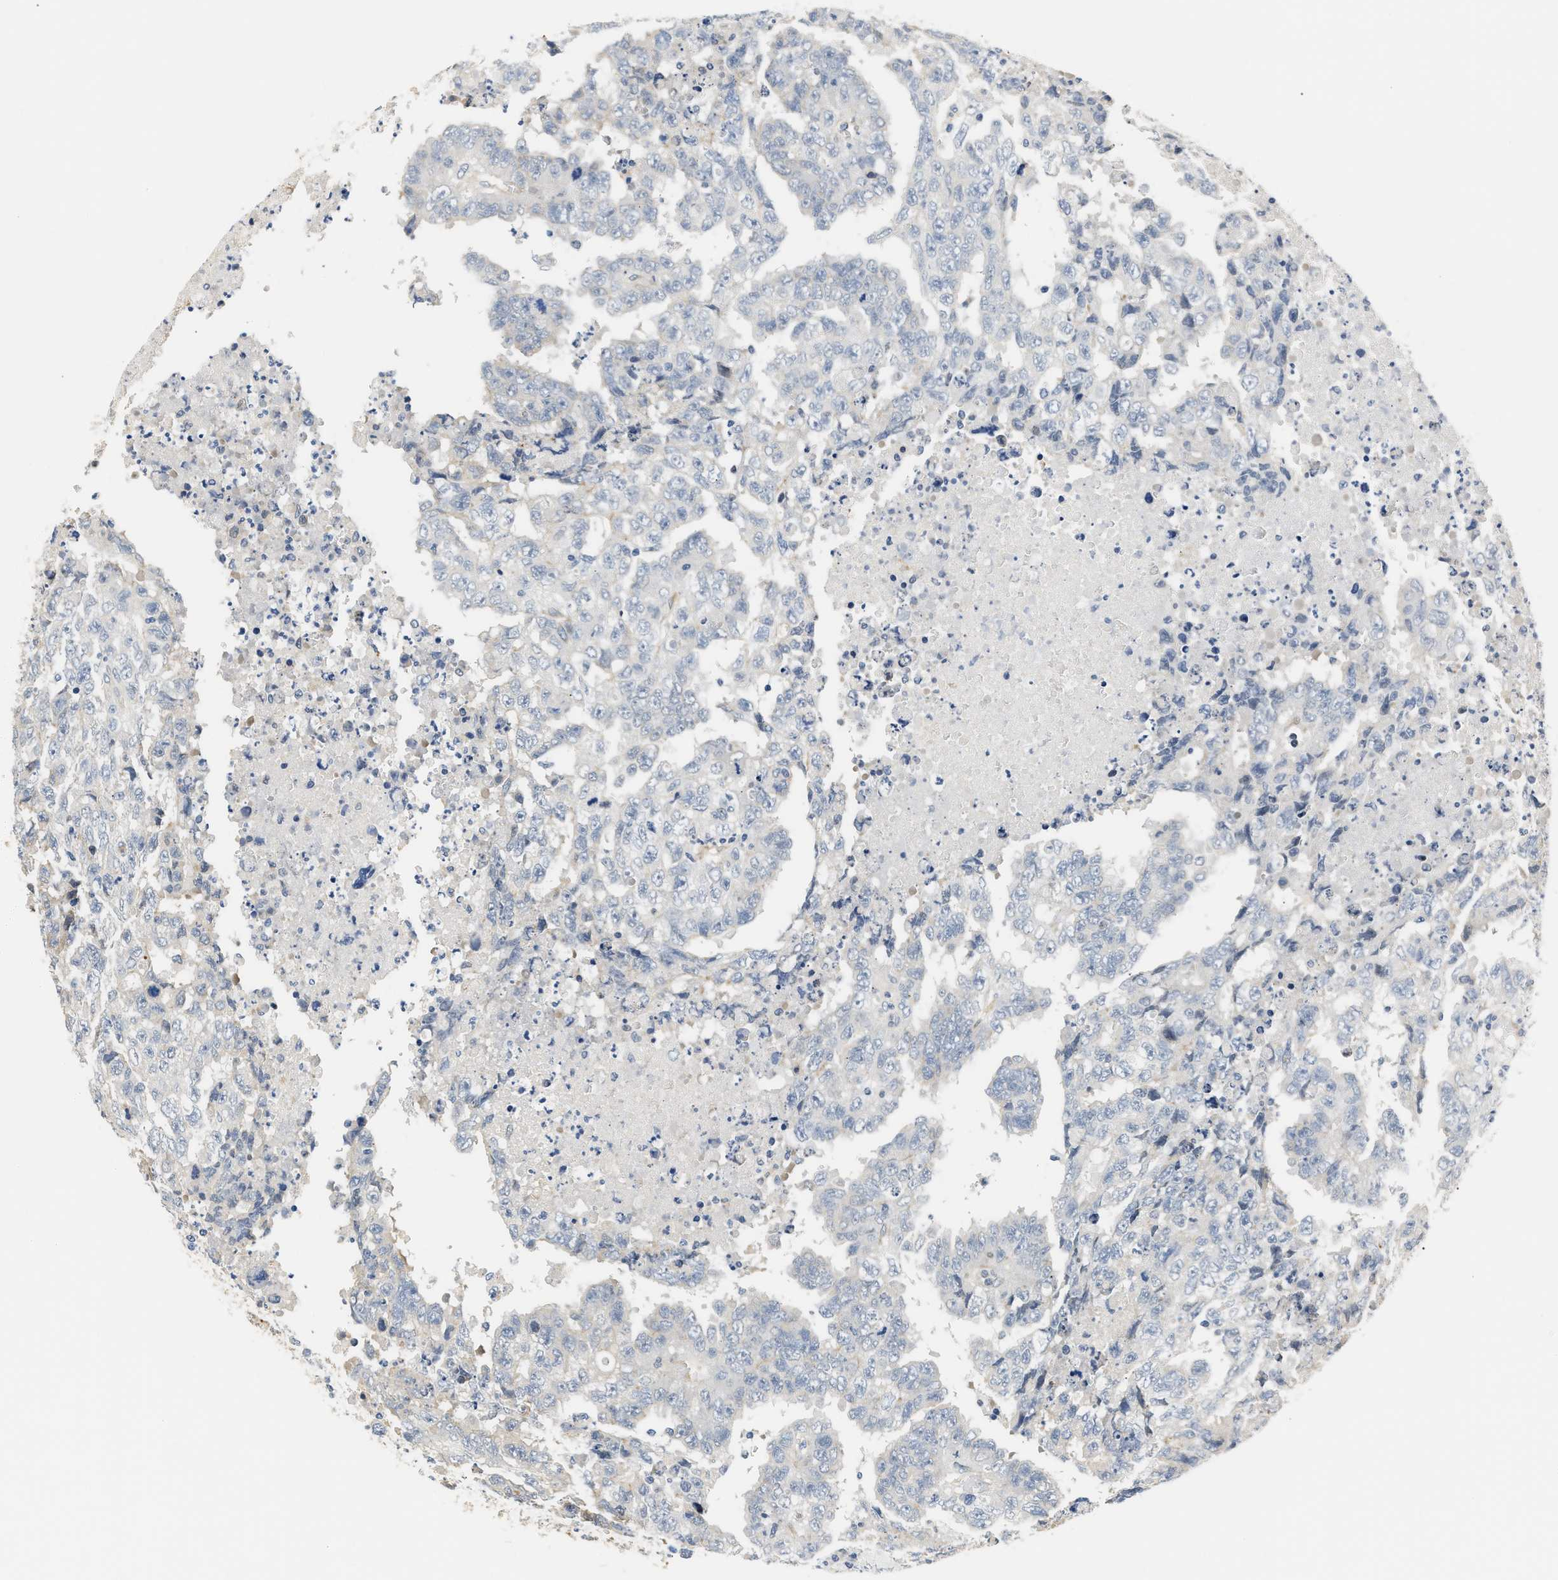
{"staining": {"intensity": "negative", "quantity": "none", "location": "none"}, "tissue": "testis cancer", "cell_type": "Tumor cells", "image_type": "cancer", "snomed": [{"axis": "morphology", "description": "Necrosis, NOS"}, {"axis": "morphology", "description": "Carcinoma, Embryonal, NOS"}, {"axis": "topography", "description": "Testis"}], "caption": "High power microscopy histopathology image of an immunohistochemistry image of embryonal carcinoma (testis), revealing no significant staining in tumor cells.", "gene": "TNIP2", "patient": {"sex": "male", "age": 19}}